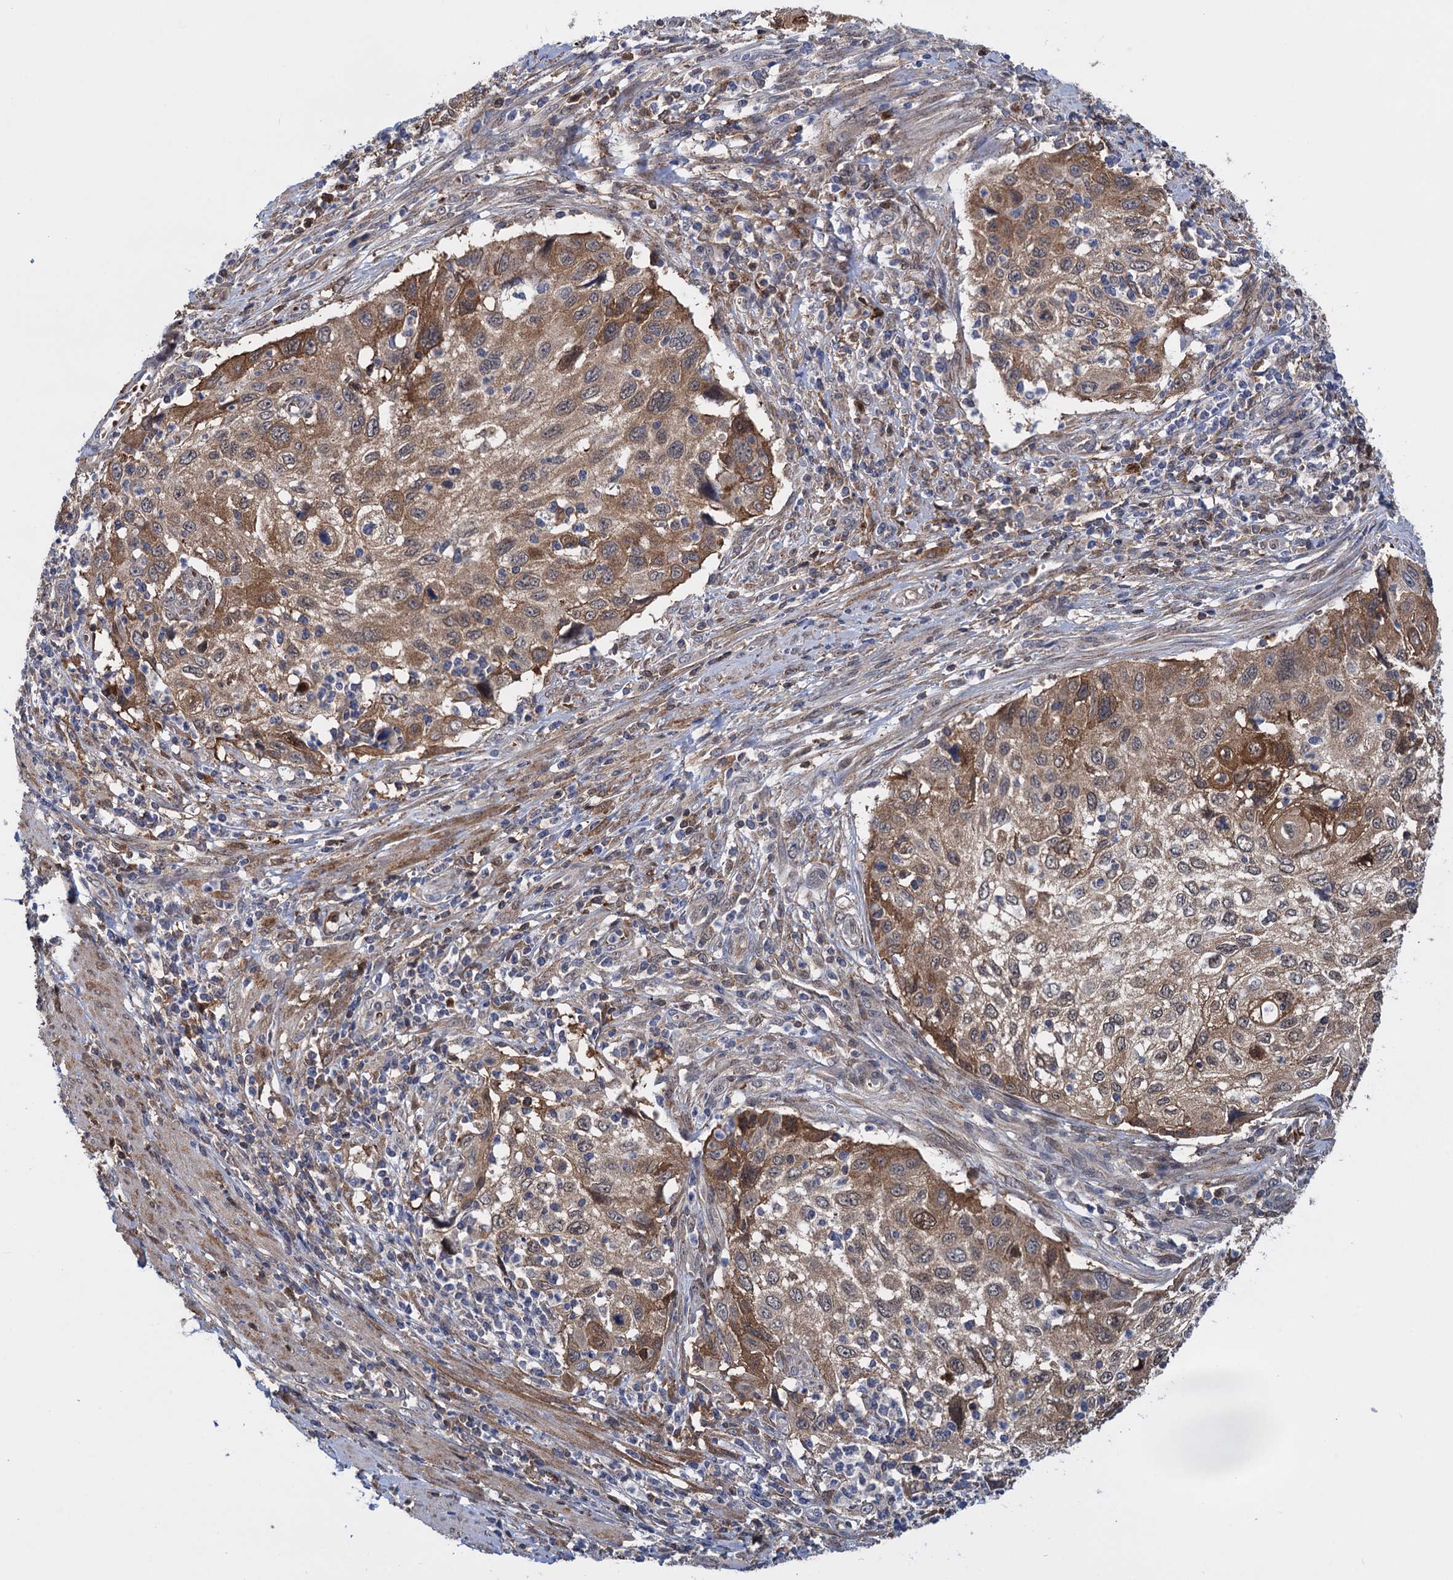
{"staining": {"intensity": "moderate", "quantity": ">75%", "location": "cytoplasmic/membranous"}, "tissue": "cervical cancer", "cell_type": "Tumor cells", "image_type": "cancer", "snomed": [{"axis": "morphology", "description": "Squamous cell carcinoma, NOS"}, {"axis": "topography", "description": "Cervix"}], "caption": "Cervical squamous cell carcinoma stained for a protein (brown) shows moderate cytoplasmic/membranous positive positivity in approximately >75% of tumor cells.", "gene": "GLO1", "patient": {"sex": "female", "age": 70}}